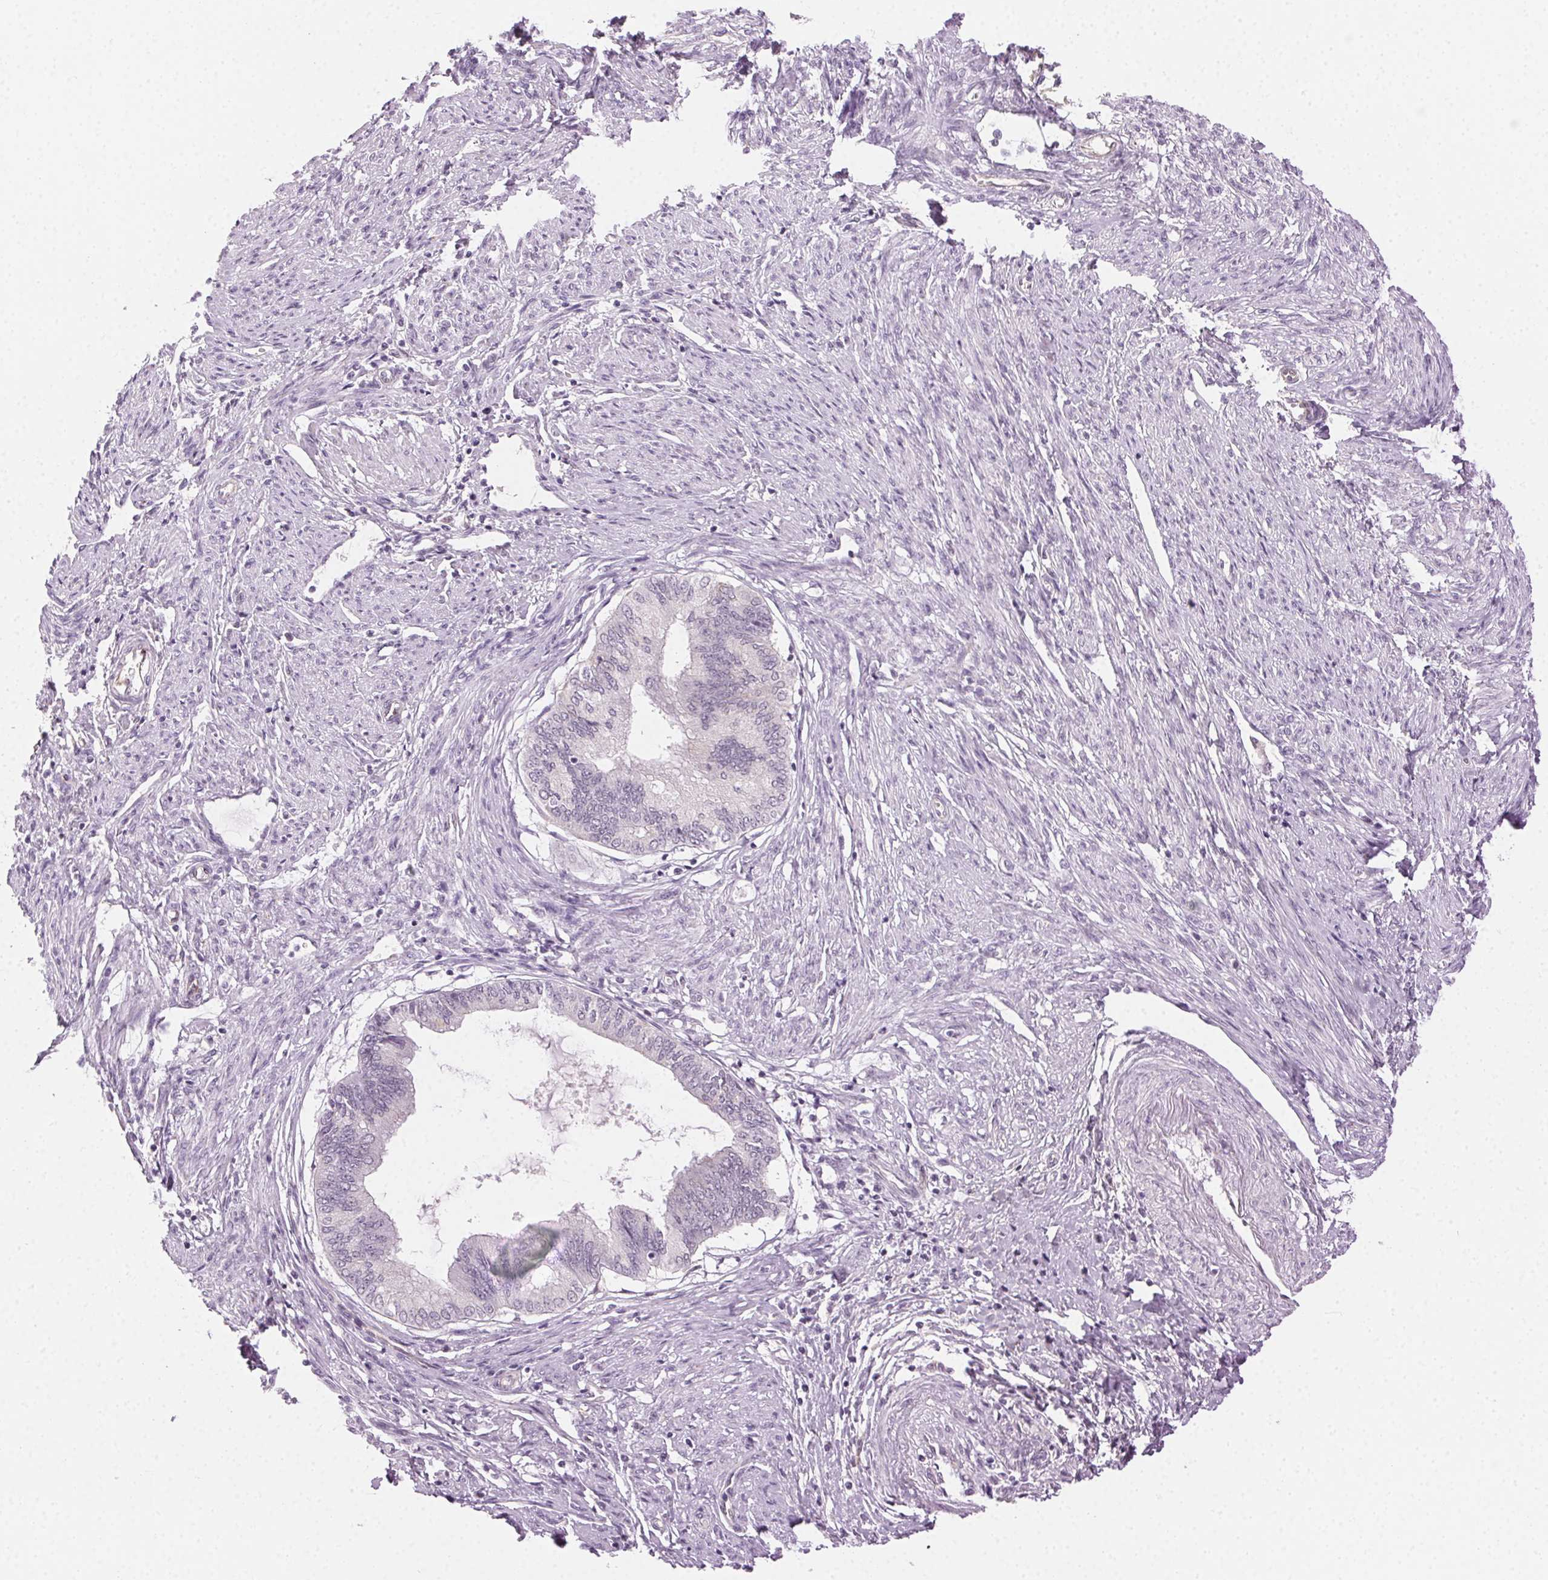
{"staining": {"intensity": "negative", "quantity": "none", "location": "none"}, "tissue": "endometrial cancer", "cell_type": "Tumor cells", "image_type": "cancer", "snomed": [{"axis": "morphology", "description": "Adenocarcinoma, NOS"}, {"axis": "topography", "description": "Endometrium"}], "caption": "This image is of adenocarcinoma (endometrial) stained with immunohistochemistry to label a protein in brown with the nuclei are counter-stained blue. There is no expression in tumor cells. (Immunohistochemistry, brightfield microscopy, high magnification).", "gene": "AIF1L", "patient": {"sex": "female", "age": 86}}